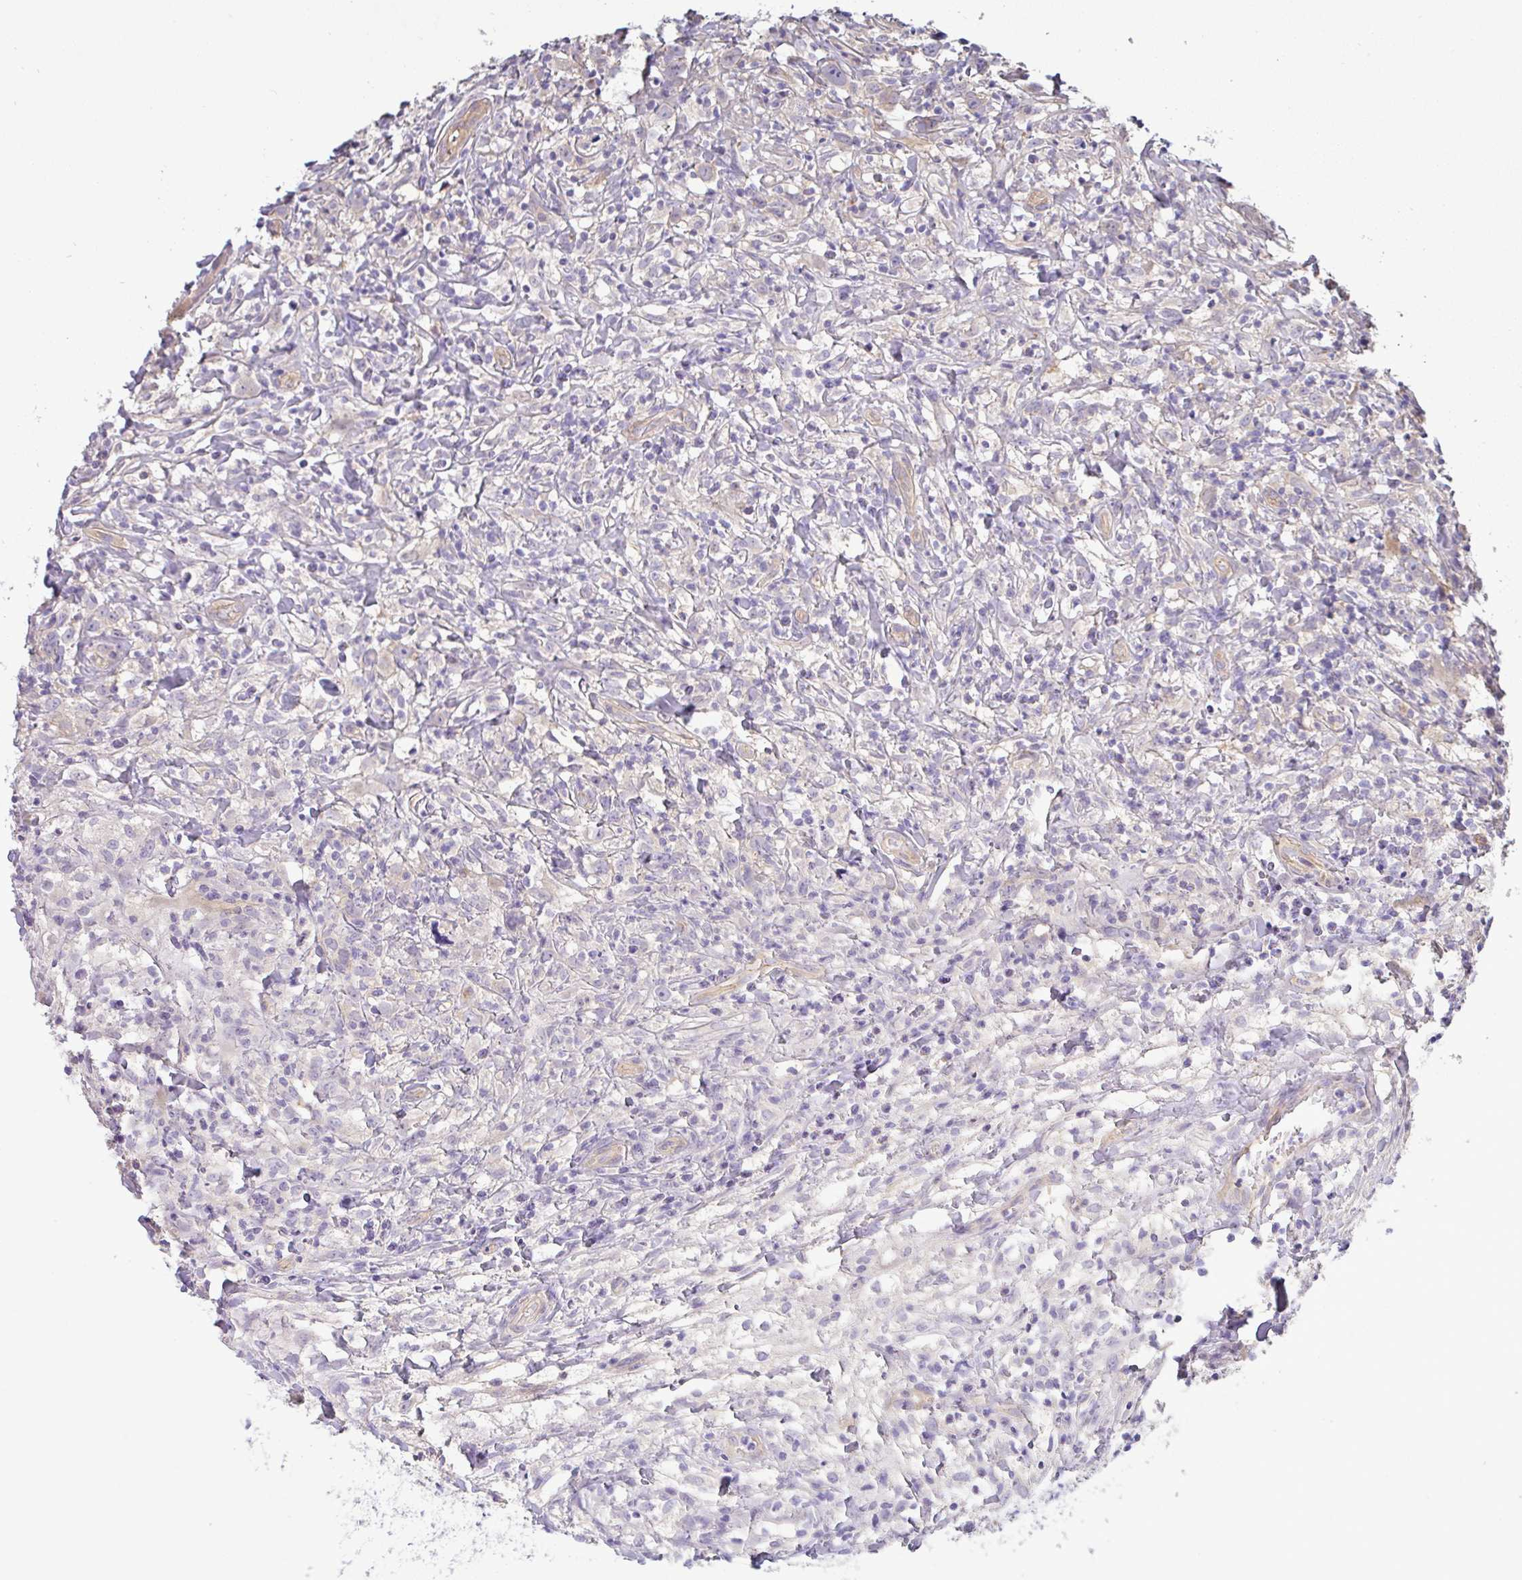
{"staining": {"intensity": "negative", "quantity": "none", "location": "none"}, "tissue": "lymphoma", "cell_type": "Tumor cells", "image_type": "cancer", "snomed": [{"axis": "morphology", "description": "Hodgkin's disease, NOS"}, {"axis": "topography", "description": "No Tissue"}], "caption": "Hodgkin's disease was stained to show a protein in brown. There is no significant positivity in tumor cells.", "gene": "PLCD4", "patient": {"sex": "female", "age": 21}}